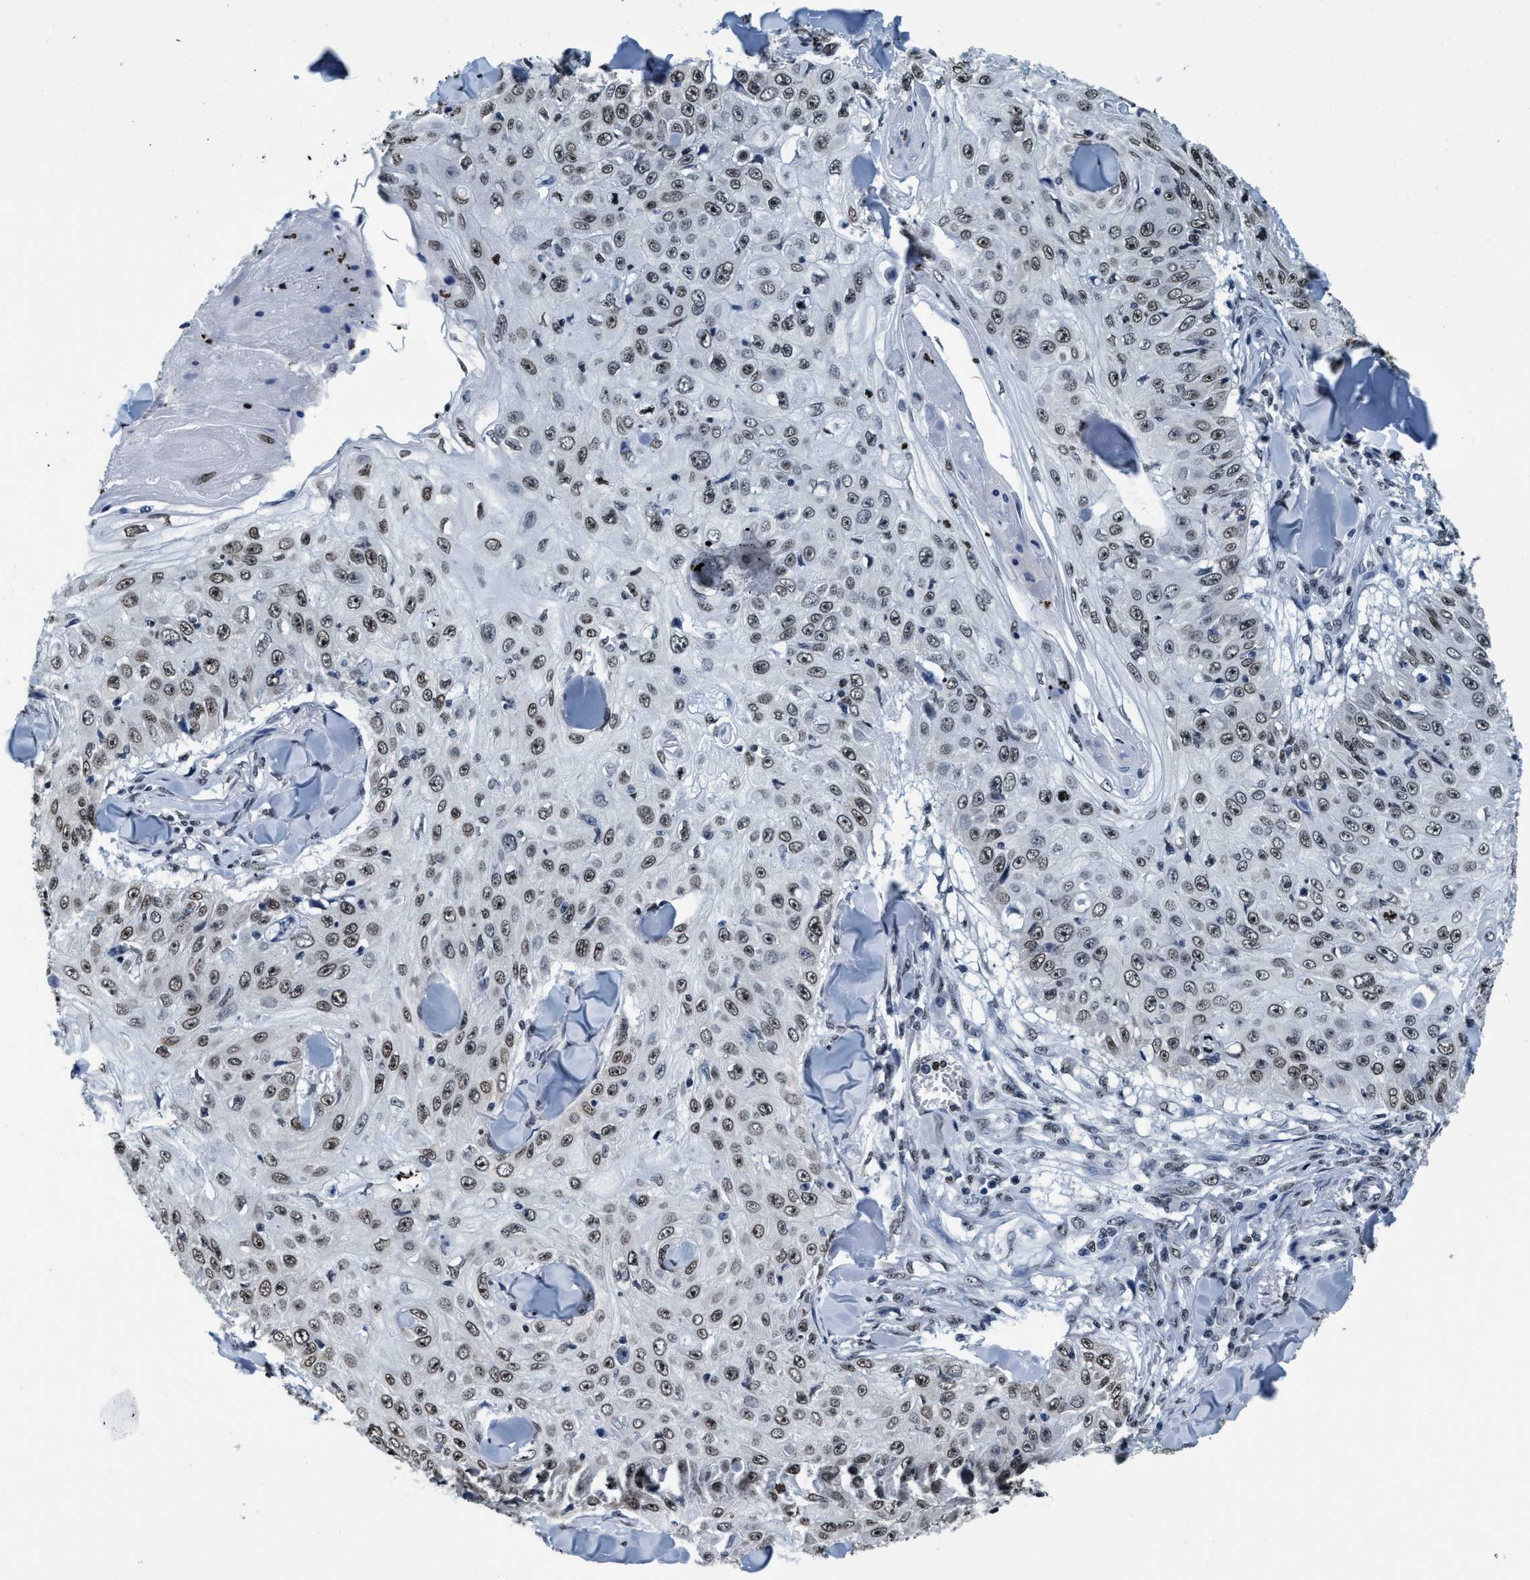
{"staining": {"intensity": "weak", "quantity": ">75%", "location": "nuclear"}, "tissue": "skin cancer", "cell_type": "Tumor cells", "image_type": "cancer", "snomed": [{"axis": "morphology", "description": "Squamous cell carcinoma, NOS"}, {"axis": "topography", "description": "Skin"}], "caption": "There is low levels of weak nuclear positivity in tumor cells of skin cancer (squamous cell carcinoma), as demonstrated by immunohistochemical staining (brown color).", "gene": "CCNE2", "patient": {"sex": "male", "age": 86}}